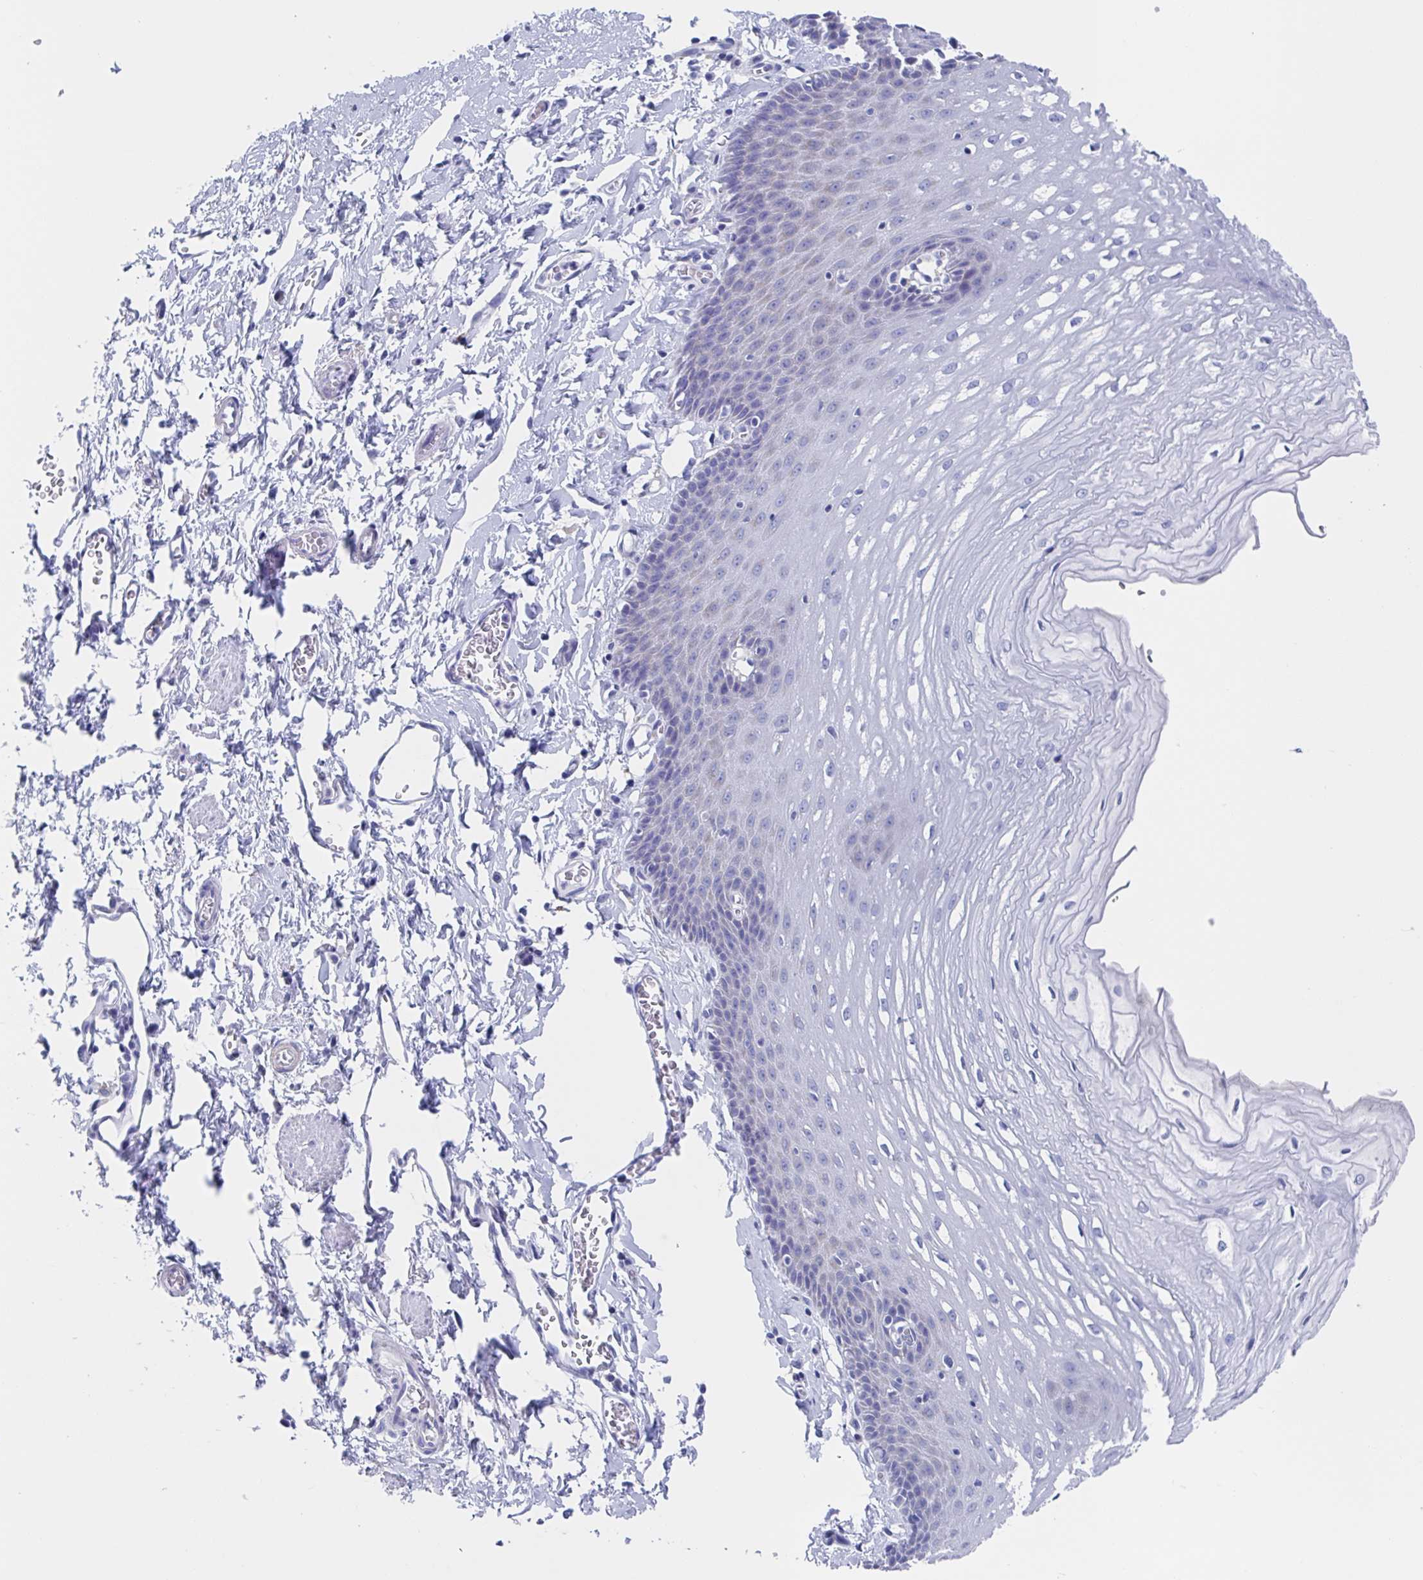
{"staining": {"intensity": "weak", "quantity": "<25%", "location": "cytoplasmic/membranous"}, "tissue": "esophagus", "cell_type": "Squamous epithelial cells", "image_type": "normal", "snomed": [{"axis": "morphology", "description": "Normal tissue, NOS"}, {"axis": "topography", "description": "Esophagus"}], "caption": "DAB immunohistochemical staining of normal human esophagus demonstrates no significant positivity in squamous epithelial cells.", "gene": "FCGR3A", "patient": {"sex": "male", "age": 70}}